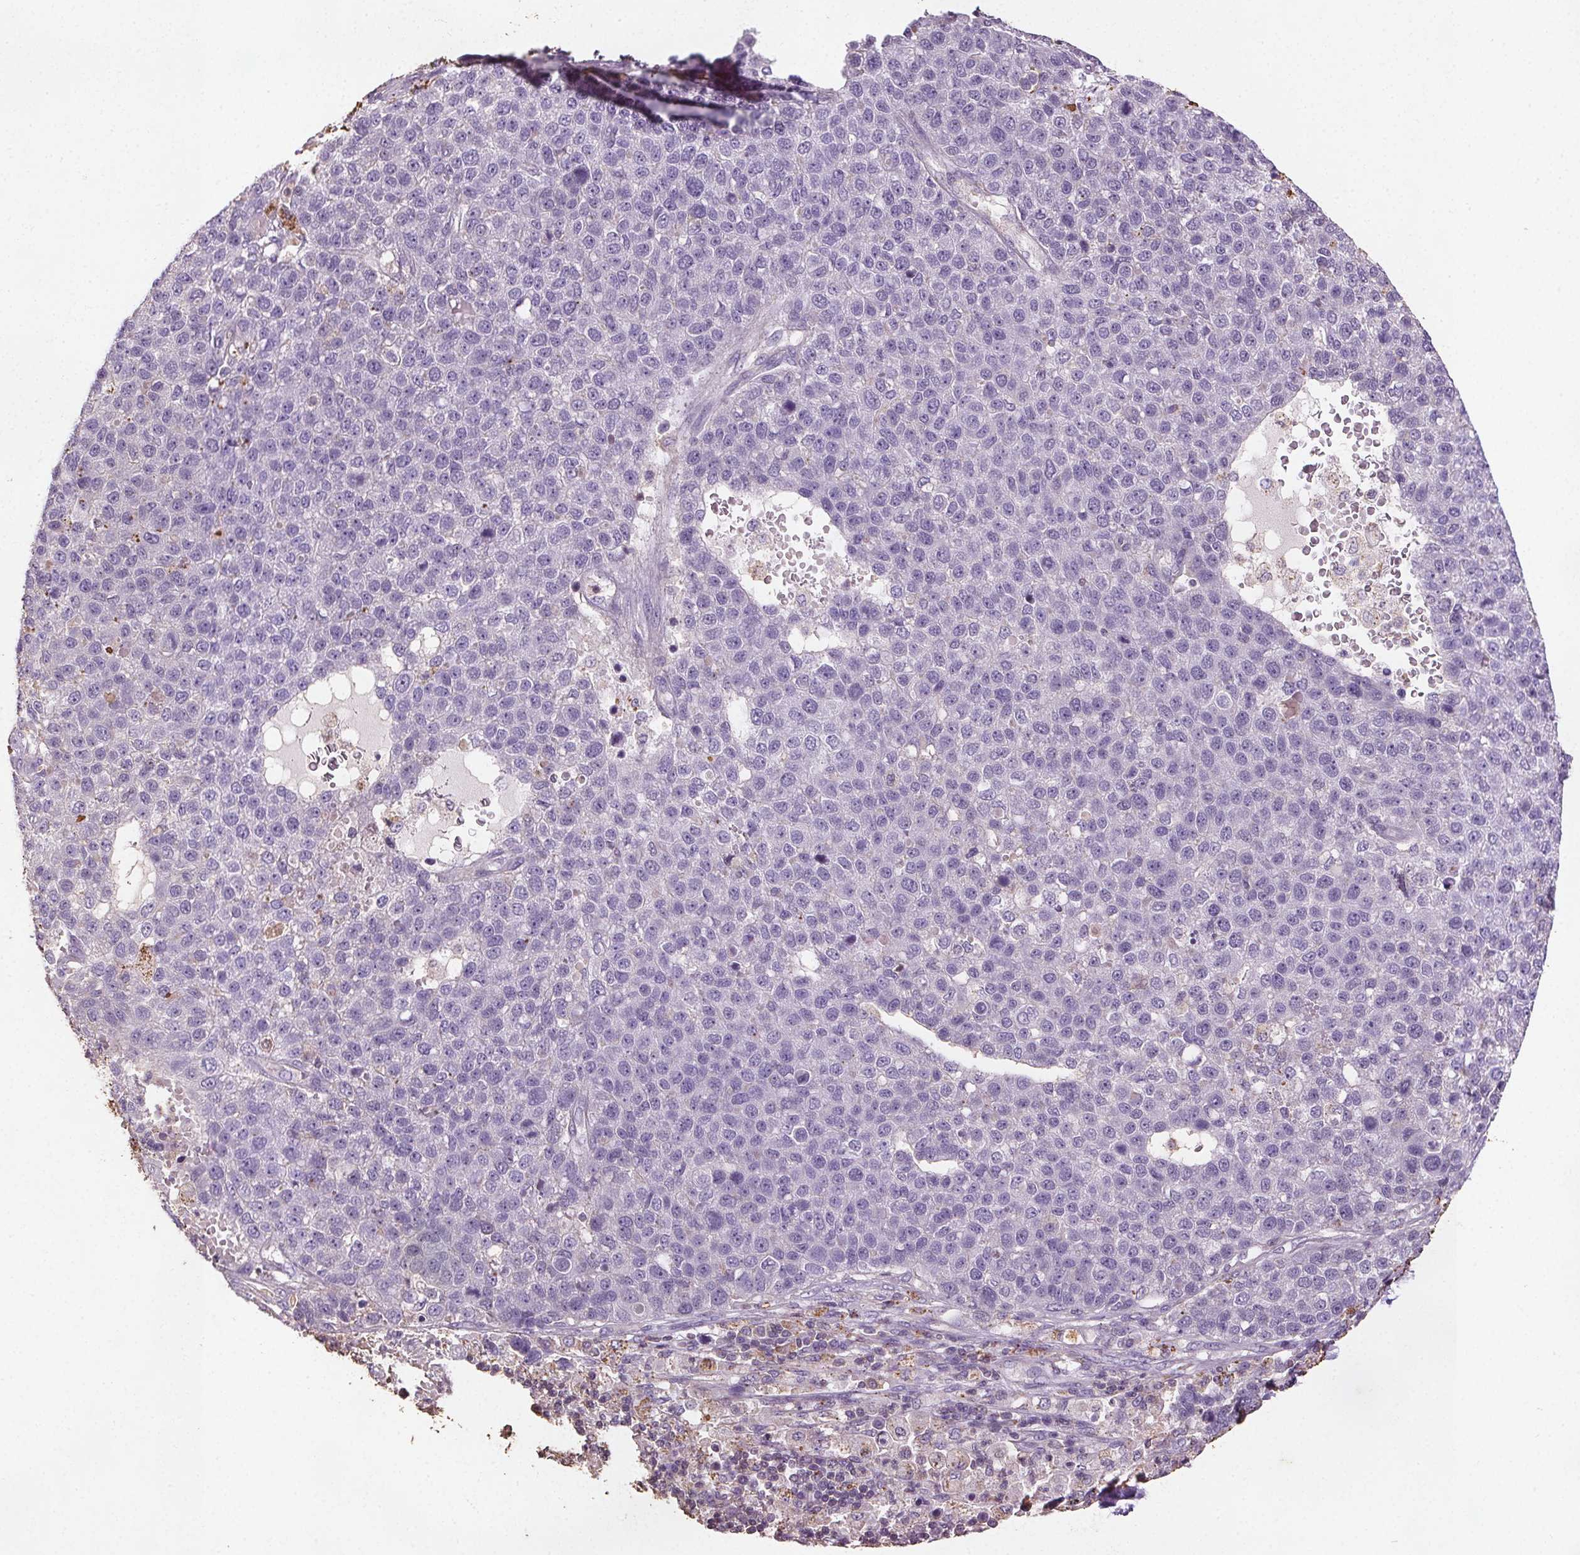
{"staining": {"intensity": "negative", "quantity": "none", "location": "none"}, "tissue": "pancreatic cancer", "cell_type": "Tumor cells", "image_type": "cancer", "snomed": [{"axis": "morphology", "description": "Adenocarcinoma, NOS"}, {"axis": "topography", "description": "Pancreas"}], "caption": "The micrograph shows no staining of tumor cells in pancreatic cancer.", "gene": "C19orf84", "patient": {"sex": "female", "age": 61}}